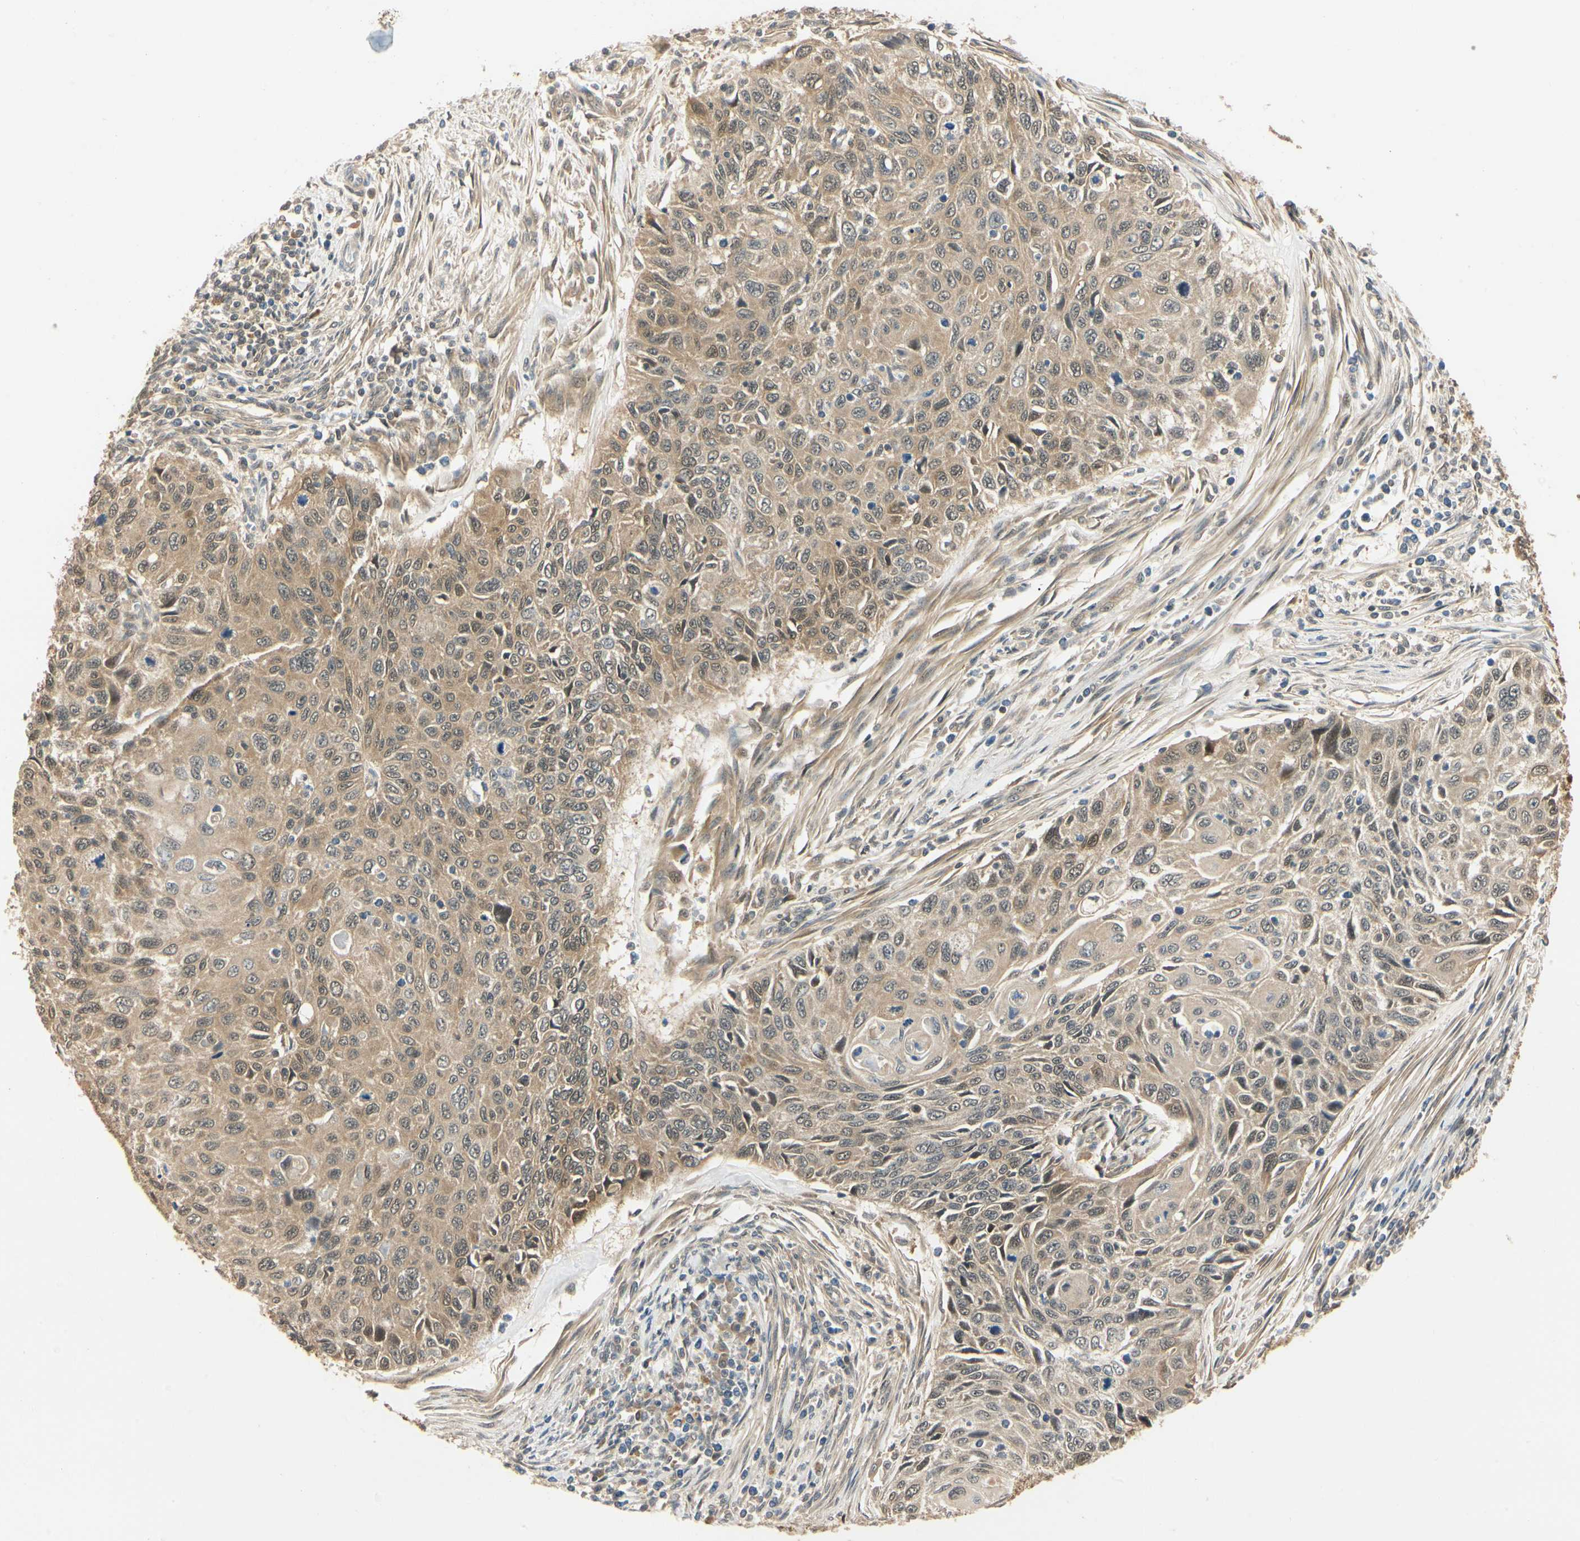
{"staining": {"intensity": "weak", "quantity": ">75%", "location": "cytoplasmic/membranous,nuclear"}, "tissue": "cervical cancer", "cell_type": "Tumor cells", "image_type": "cancer", "snomed": [{"axis": "morphology", "description": "Squamous cell carcinoma, NOS"}, {"axis": "topography", "description": "Cervix"}], "caption": "The micrograph exhibits immunohistochemical staining of cervical cancer. There is weak cytoplasmic/membranous and nuclear staining is appreciated in about >75% of tumor cells. Nuclei are stained in blue.", "gene": "UBE2Z", "patient": {"sex": "female", "age": 70}}